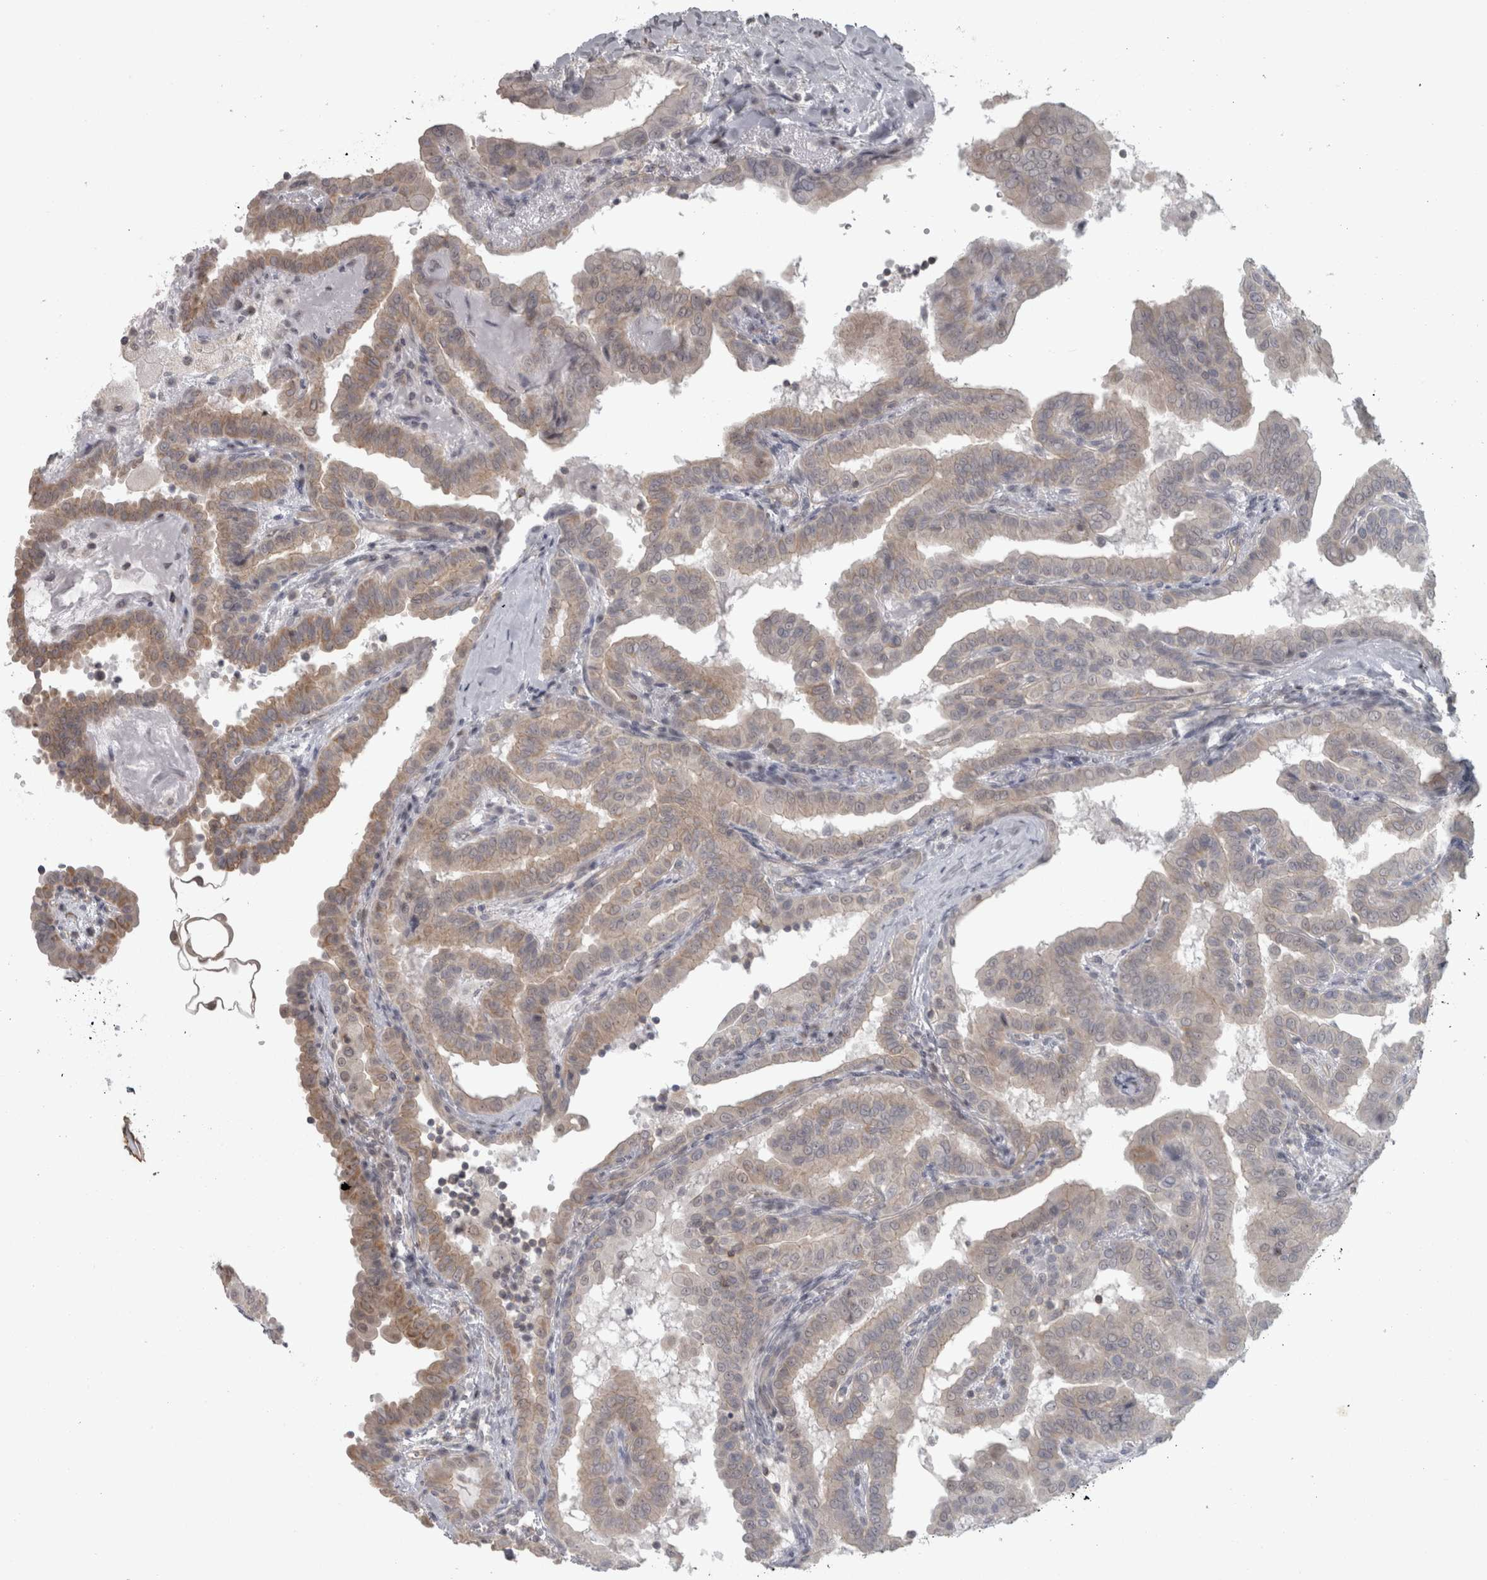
{"staining": {"intensity": "weak", "quantity": "25%-75%", "location": "cytoplasmic/membranous"}, "tissue": "thyroid cancer", "cell_type": "Tumor cells", "image_type": "cancer", "snomed": [{"axis": "morphology", "description": "Papillary adenocarcinoma, NOS"}, {"axis": "topography", "description": "Thyroid gland"}], "caption": "The photomicrograph demonstrates staining of thyroid cancer, revealing weak cytoplasmic/membranous protein expression (brown color) within tumor cells. (brown staining indicates protein expression, while blue staining denotes nuclei).", "gene": "PPP1R12B", "patient": {"sex": "male", "age": 33}}